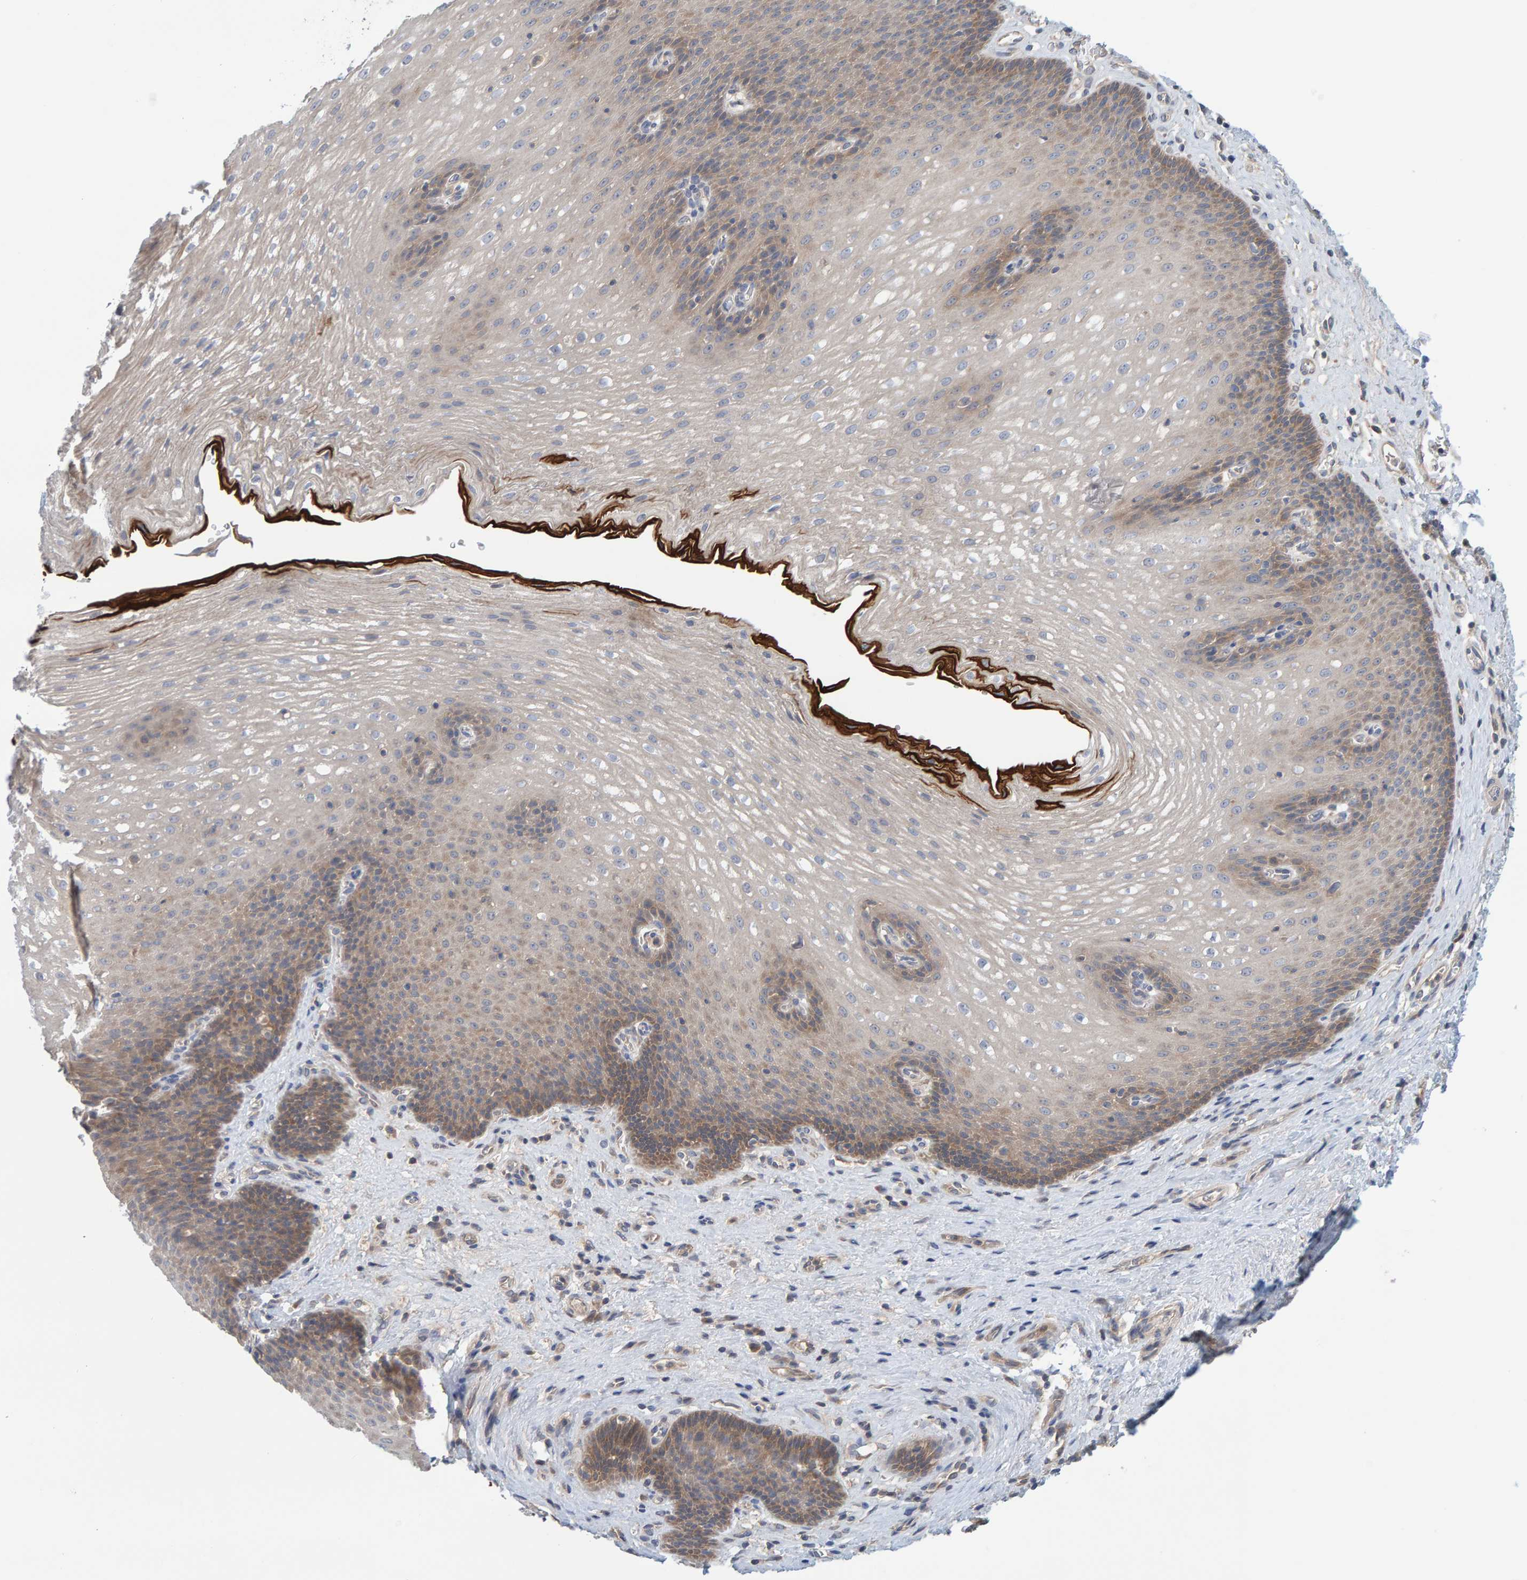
{"staining": {"intensity": "moderate", "quantity": "25%-75%", "location": "cytoplasmic/membranous"}, "tissue": "esophagus", "cell_type": "Squamous epithelial cells", "image_type": "normal", "snomed": [{"axis": "morphology", "description": "Normal tissue, NOS"}, {"axis": "topography", "description": "Esophagus"}], "caption": "Immunohistochemical staining of unremarkable esophagus demonstrates moderate cytoplasmic/membranous protein expression in about 25%-75% of squamous epithelial cells. Using DAB (3,3'-diaminobenzidine) (brown) and hematoxylin (blue) stains, captured at high magnification using brightfield microscopy.", "gene": "TATDN1", "patient": {"sex": "male", "age": 48}}